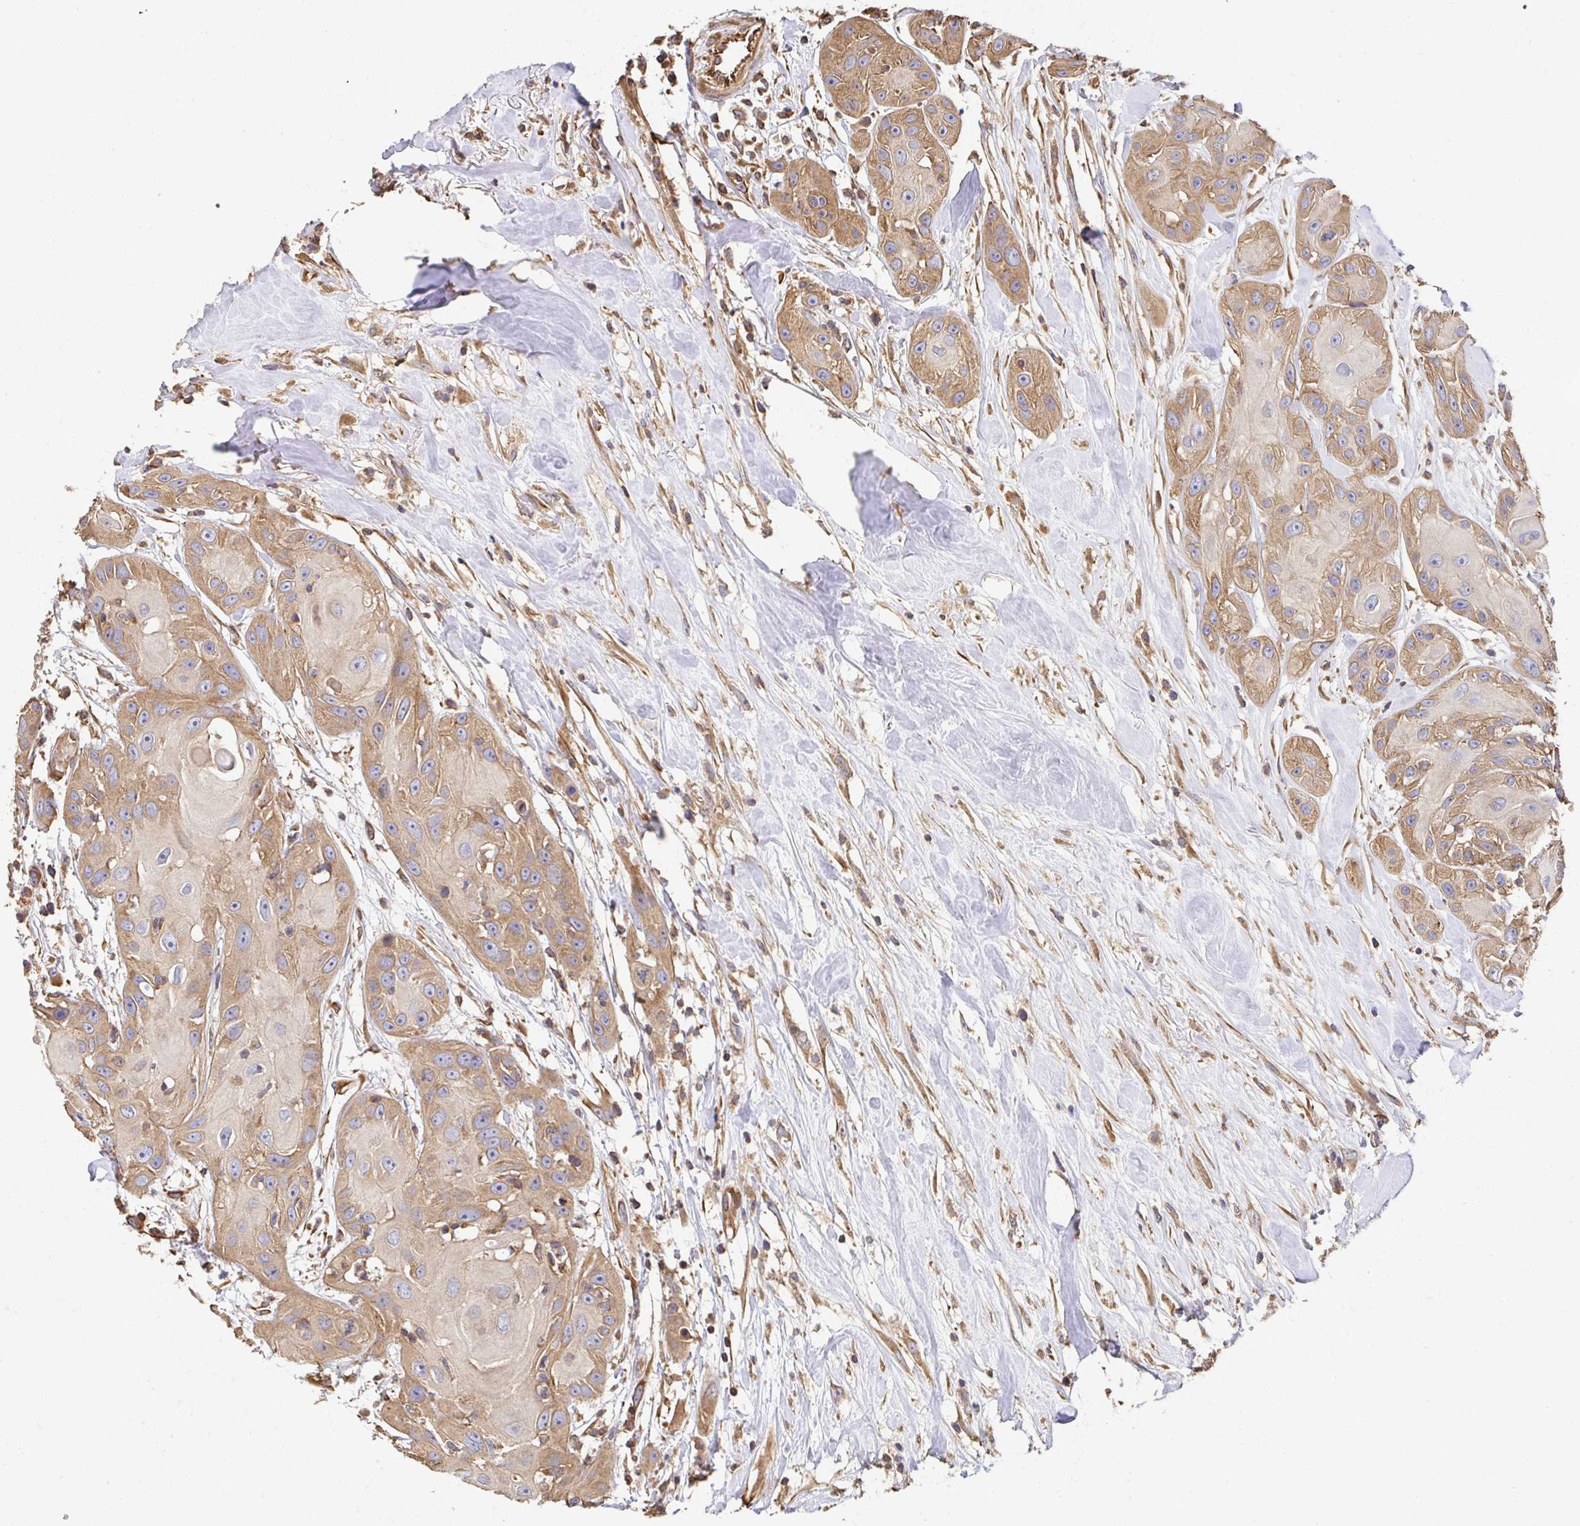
{"staining": {"intensity": "moderate", "quantity": ">75%", "location": "cytoplasmic/membranous"}, "tissue": "head and neck cancer", "cell_type": "Tumor cells", "image_type": "cancer", "snomed": [{"axis": "morphology", "description": "Squamous cell carcinoma, NOS"}, {"axis": "topography", "description": "Oral tissue"}, {"axis": "topography", "description": "Head-Neck"}], "caption": "High-power microscopy captured an immunohistochemistry micrograph of head and neck cancer (squamous cell carcinoma), revealing moderate cytoplasmic/membranous expression in about >75% of tumor cells. The staining was performed using DAB to visualize the protein expression in brown, while the nuclei were stained in blue with hematoxylin (Magnification: 20x).", "gene": "APBB1", "patient": {"sex": "male", "age": 77}}